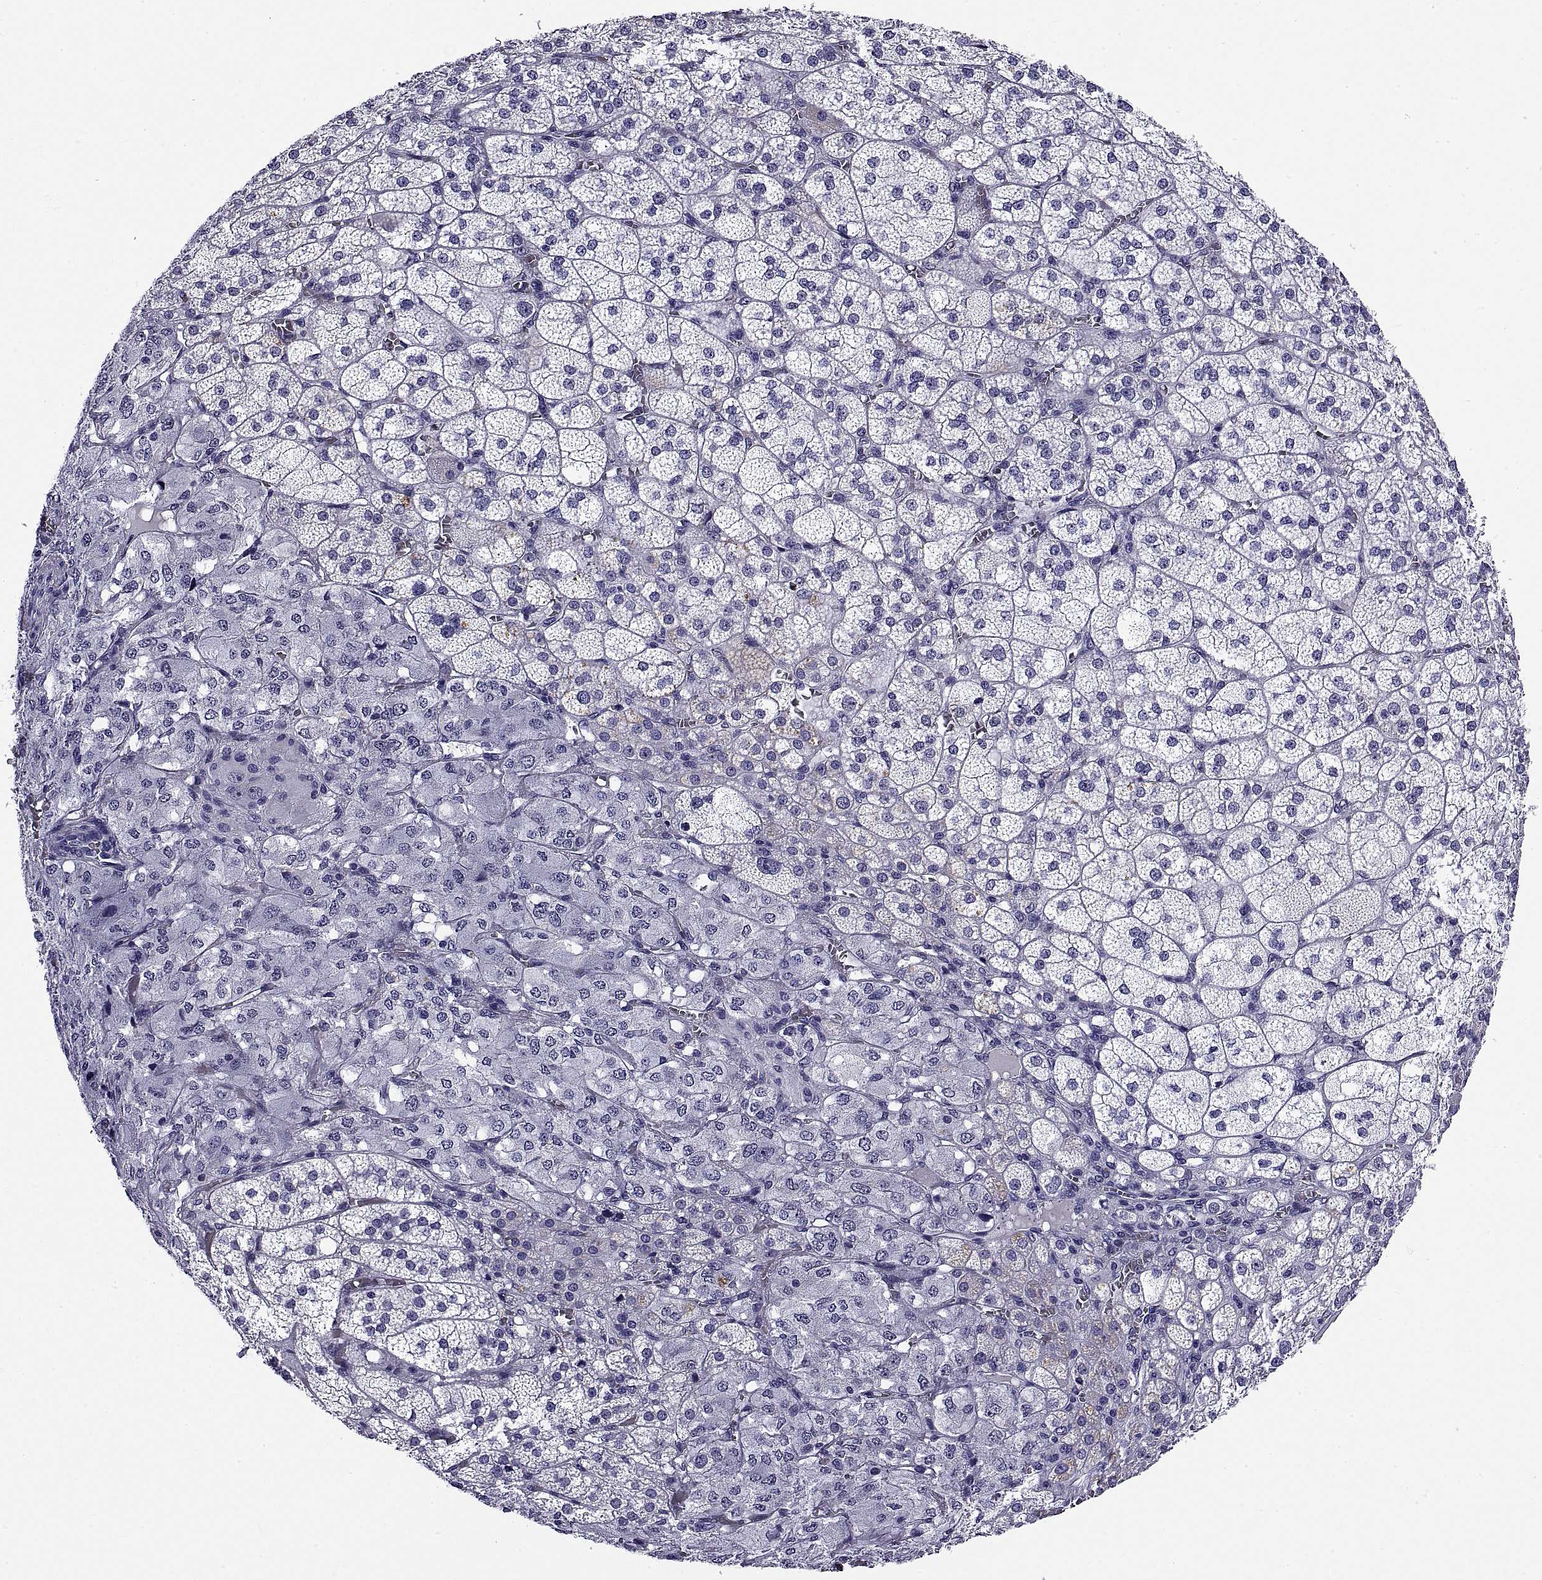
{"staining": {"intensity": "negative", "quantity": "none", "location": "none"}, "tissue": "adrenal gland", "cell_type": "Glandular cells", "image_type": "normal", "snomed": [{"axis": "morphology", "description": "Normal tissue, NOS"}, {"axis": "topography", "description": "Adrenal gland"}], "caption": "This is an immunohistochemistry histopathology image of normal adrenal gland. There is no expression in glandular cells.", "gene": "TGFBR3L", "patient": {"sex": "female", "age": 60}}